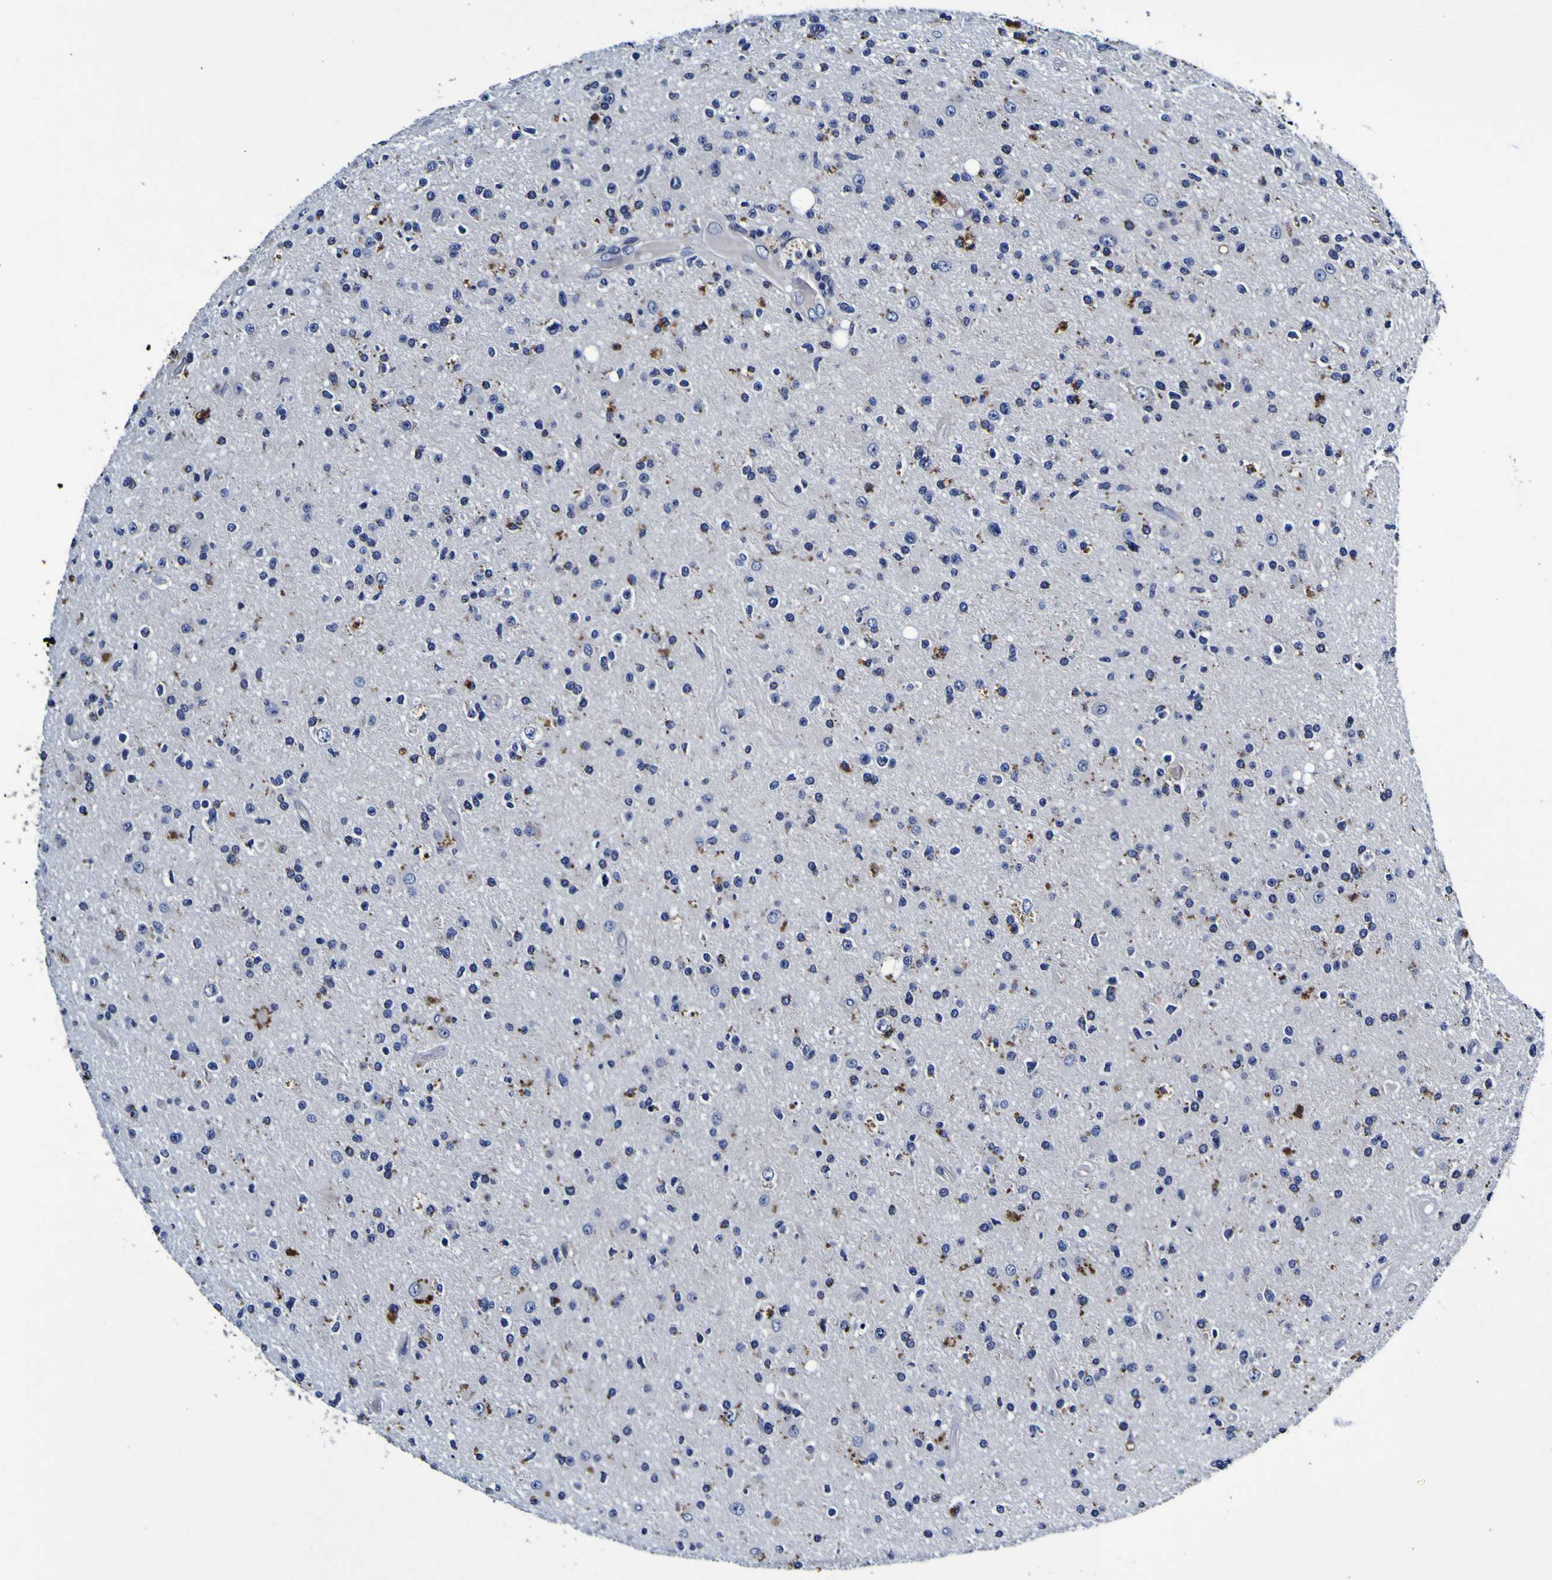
{"staining": {"intensity": "negative", "quantity": "none", "location": "none"}, "tissue": "glioma", "cell_type": "Tumor cells", "image_type": "cancer", "snomed": [{"axis": "morphology", "description": "Glioma, malignant, High grade"}, {"axis": "topography", "description": "Brain"}], "caption": "An immunohistochemistry photomicrograph of high-grade glioma (malignant) is shown. There is no staining in tumor cells of high-grade glioma (malignant).", "gene": "PANK4", "patient": {"sex": "male", "age": 33}}